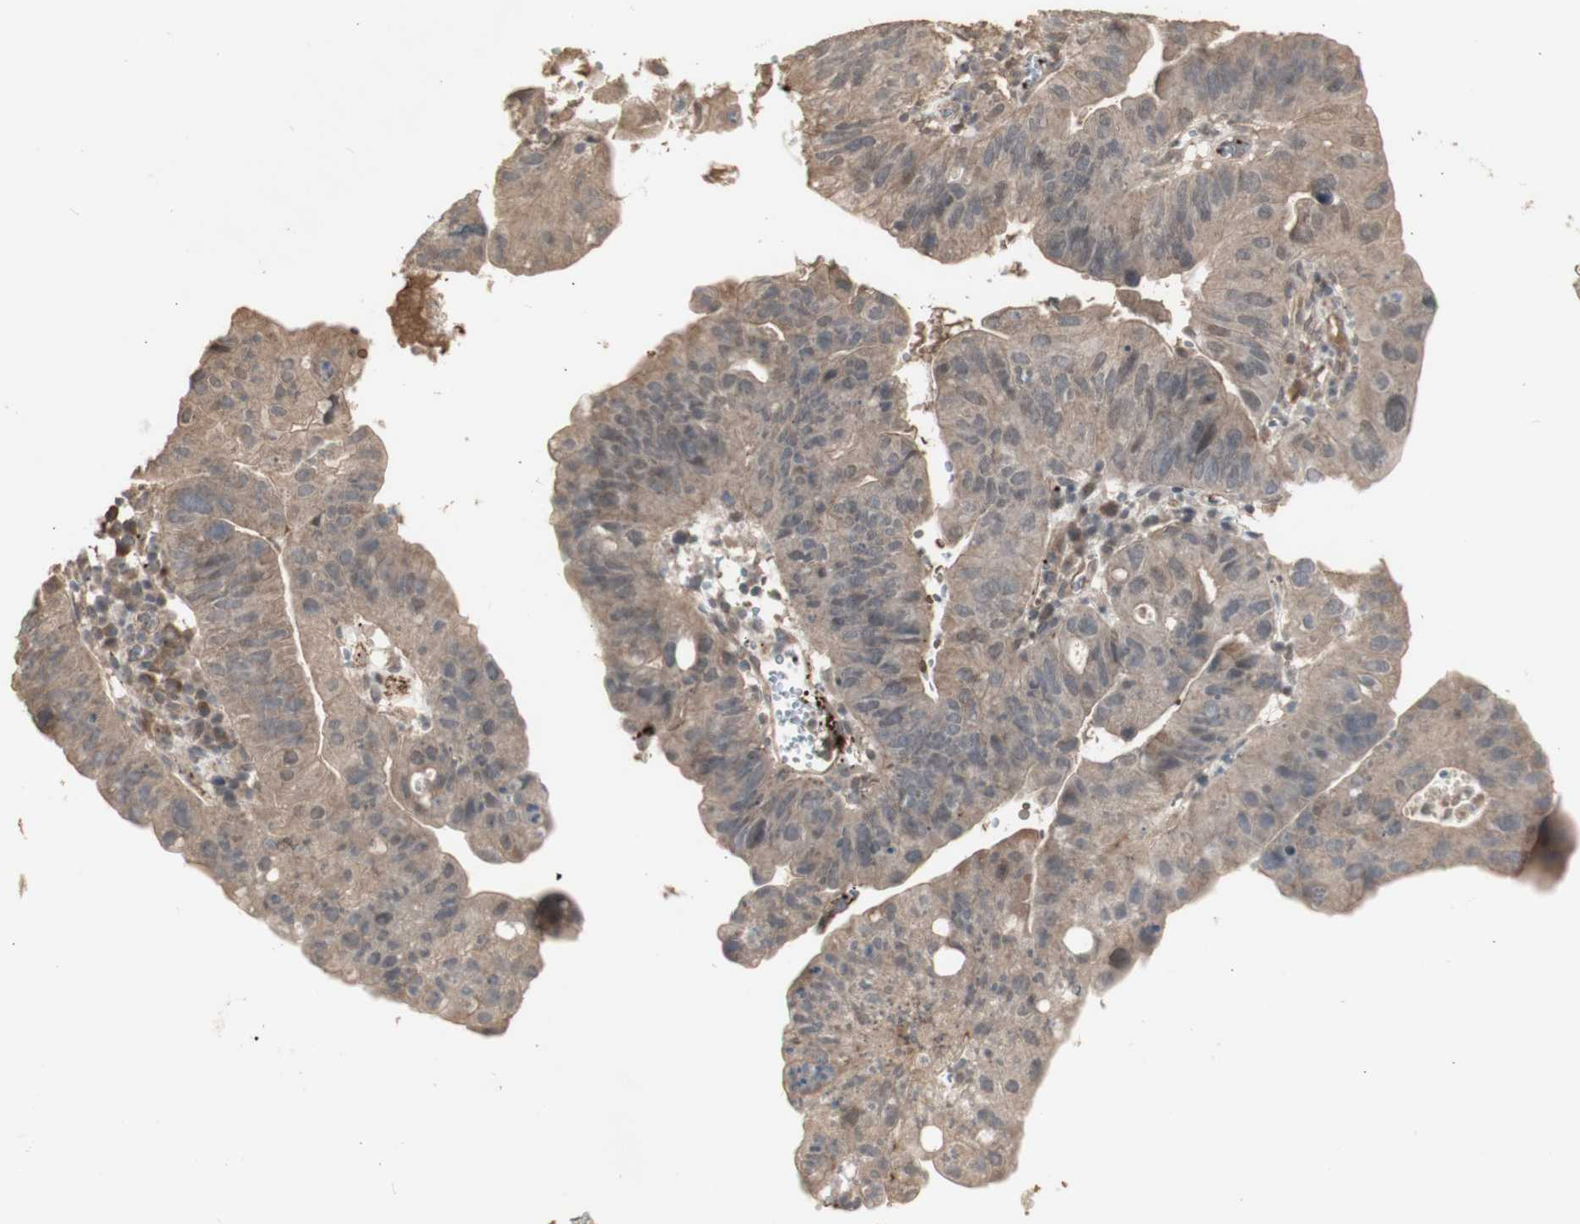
{"staining": {"intensity": "weak", "quantity": ">75%", "location": "cytoplasmic/membranous"}, "tissue": "stomach cancer", "cell_type": "Tumor cells", "image_type": "cancer", "snomed": [{"axis": "morphology", "description": "Adenocarcinoma, NOS"}, {"axis": "topography", "description": "Stomach"}], "caption": "Protein staining of adenocarcinoma (stomach) tissue shows weak cytoplasmic/membranous staining in approximately >75% of tumor cells. Using DAB (brown) and hematoxylin (blue) stains, captured at high magnification using brightfield microscopy.", "gene": "ALOX12", "patient": {"sex": "male", "age": 59}}